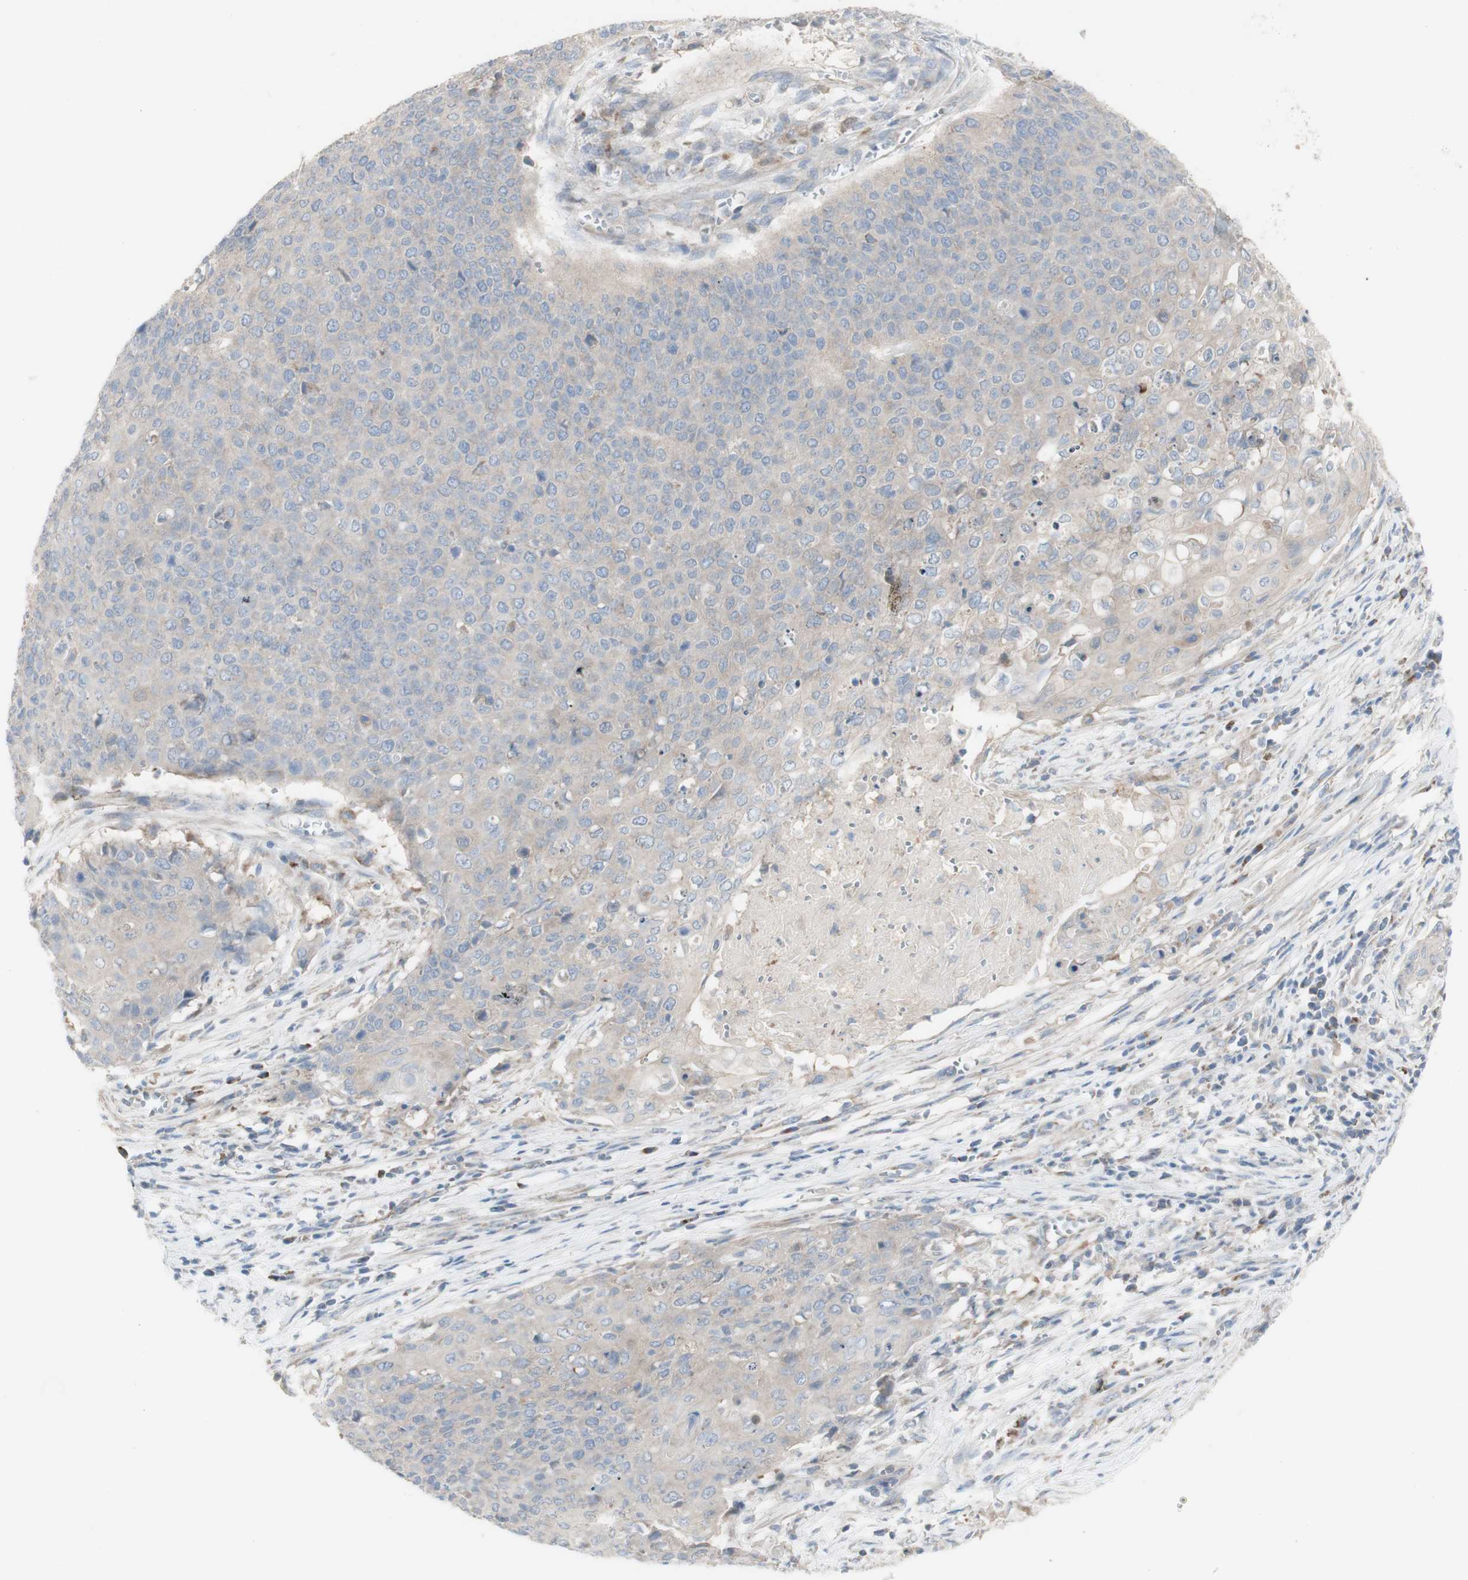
{"staining": {"intensity": "weak", "quantity": "25%-75%", "location": "cytoplasmic/membranous"}, "tissue": "cervical cancer", "cell_type": "Tumor cells", "image_type": "cancer", "snomed": [{"axis": "morphology", "description": "Squamous cell carcinoma, NOS"}, {"axis": "topography", "description": "Cervix"}], "caption": "Cervical cancer stained for a protein shows weak cytoplasmic/membranous positivity in tumor cells. Nuclei are stained in blue.", "gene": "C3orf52", "patient": {"sex": "female", "age": 39}}